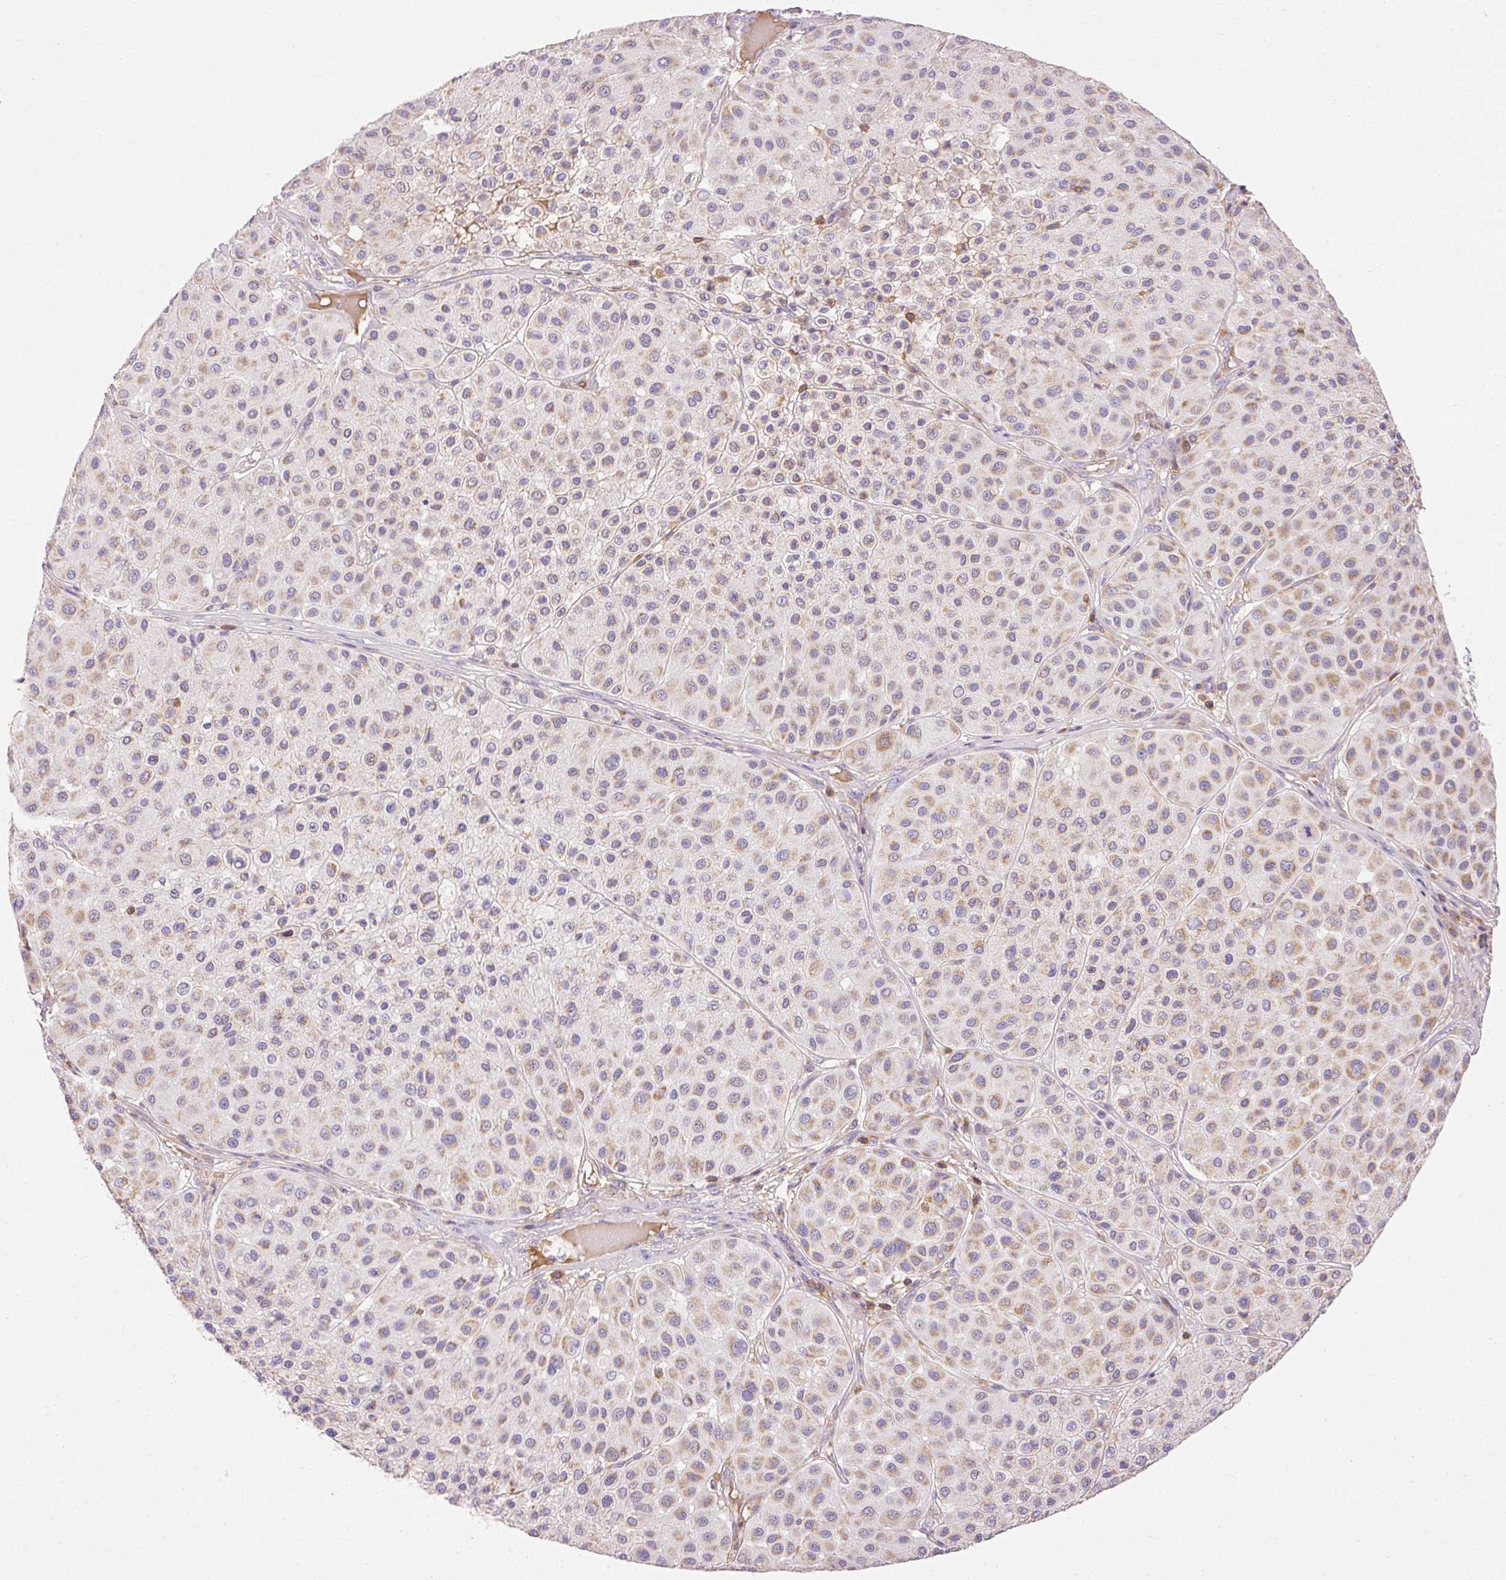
{"staining": {"intensity": "weak", "quantity": "25%-75%", "location": "cytoplasmic/membranous"}, "tissue": "melanoma", "cell_type": "Tumor cells", "image_type": "cancer", "snomed": [{"axis": "morphology", "description": "Malignant melanoma, Metastatic site"}, {"axis": "topography", "description": "Smooth muscle"}], "caption": "This is an image of immunohistochemistry staining of melanoma, which shows weak staining in the cytoplasmic/membranous of tumor cells.", "gene": "IMMT", "patient": {"sex": "male", "age": 41}}